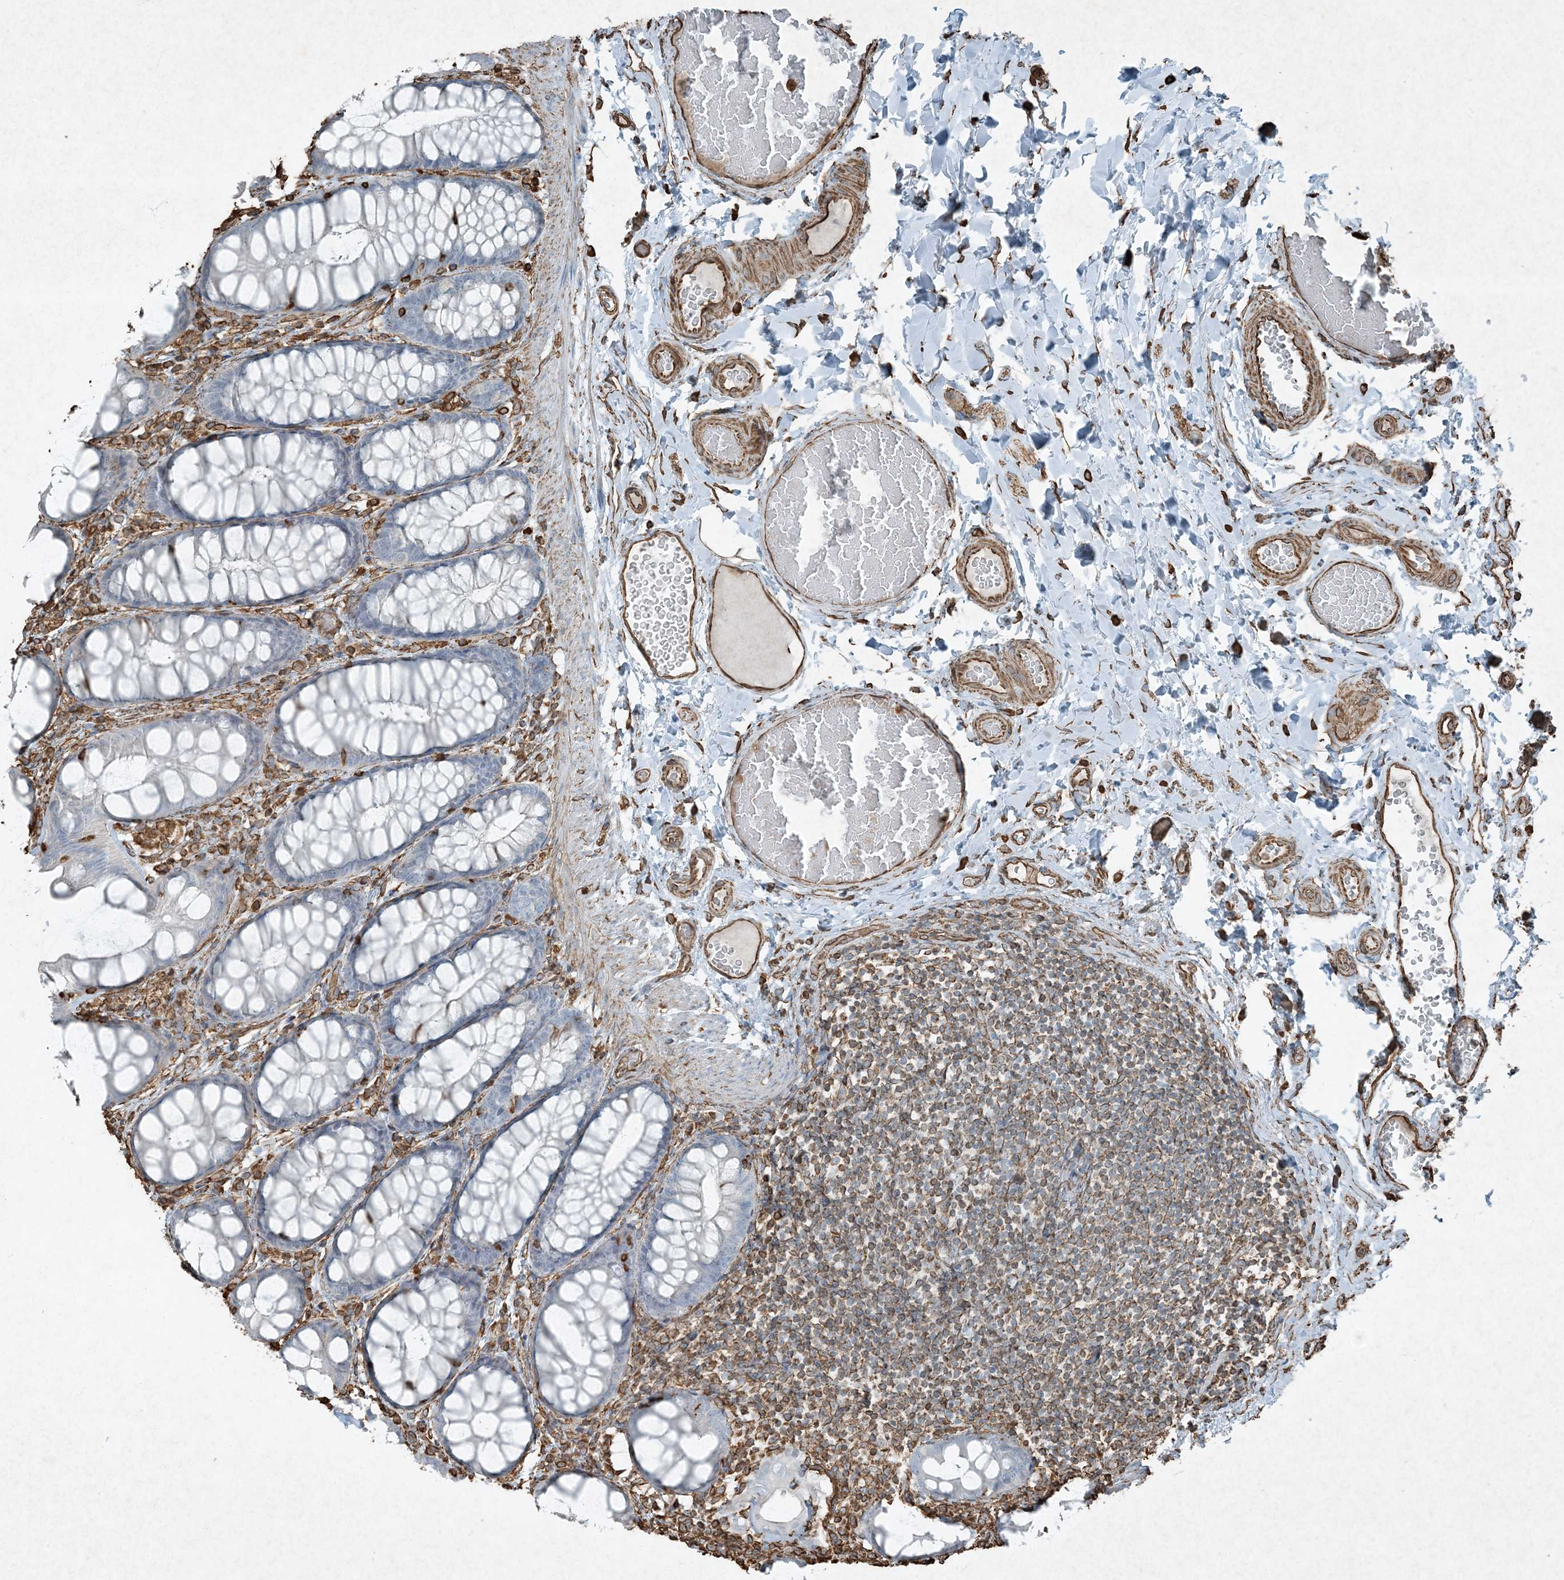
{"staining": {"intensity": "moderate", "quantity": ">75%", "location": "cytoplasmic/membranous"}, "tissue": "colon", "cell_type": "Endothelial cells", "image_type": "normal", "snomed": [{"axis": "morphology", "description": "Normal tissue, NOS"}, {"axis": "topography", "description": "Colon"}], "caption": "Colon stained for a protein (brown) displays moderate cytoplasmic/membranous positive staining in approximately >75% of endothelial cells.", "gene": "RYK", "patient": {"sex": "male", "age": 47}}